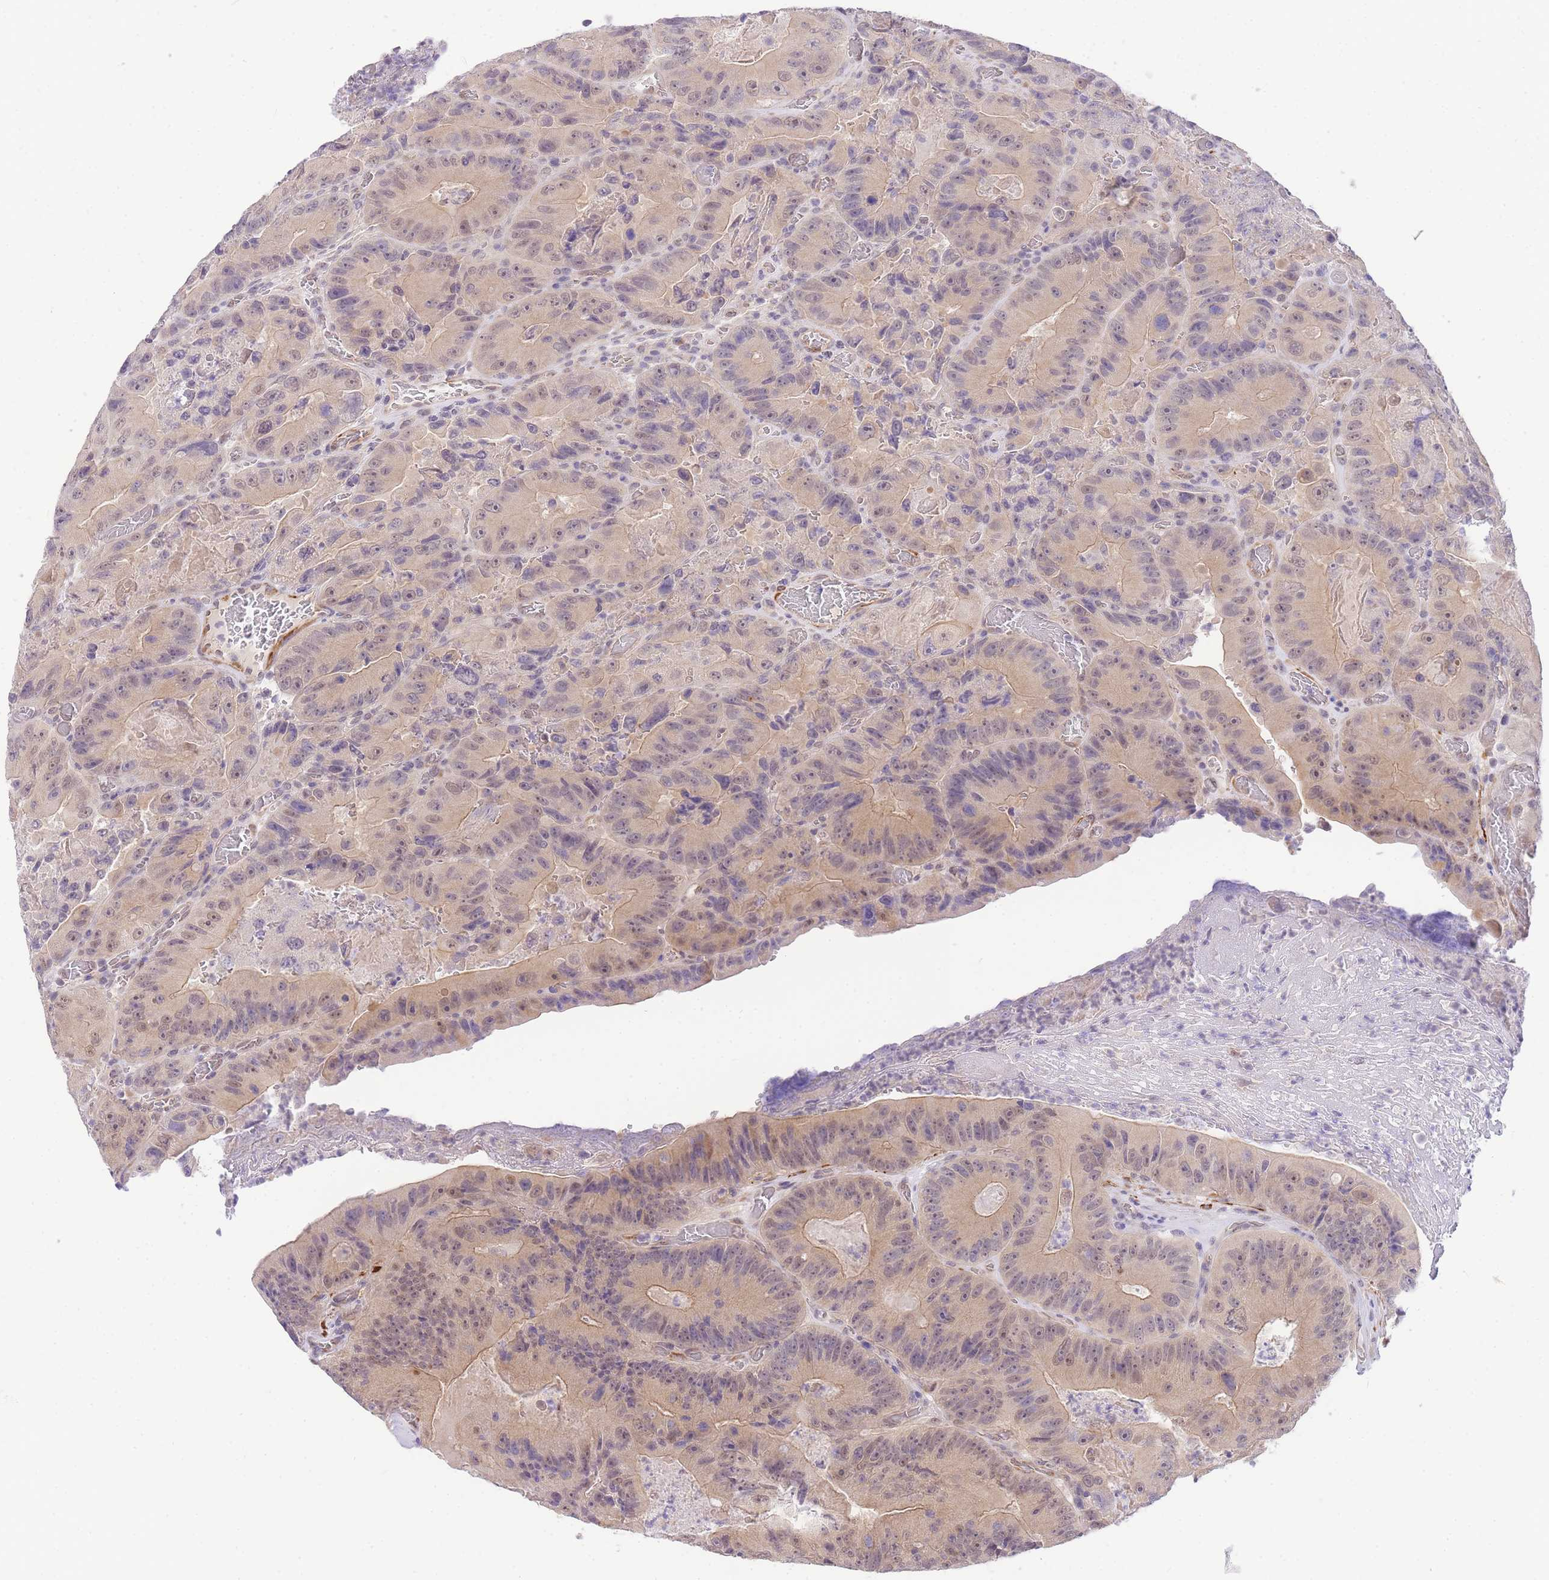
{"staining": {"intensity": "weak", "quantity": "<25%", "location": "cytoplasmic/membranous"}, "tissue": "colorectal cancer", "cell_type": "Tumor cells", "image_type": "cancer", "snomed": [{"axis": "morphology", "description": "Adenocarcinoma, NOS"}, {"axis": "topography", "description": "Colon"}], "caption": "This is a image of immunohistochemistry (IHC) staining of colorectal cancer, which shows no staining in tumor cells. The staining is performed using DAB (3,3'-diaminobenzidine) brown chromogen with nuclei counter-stained in using hematoxylin.", "gene": "S100PBP", "patient": {"sex": "female", "age": 86}}